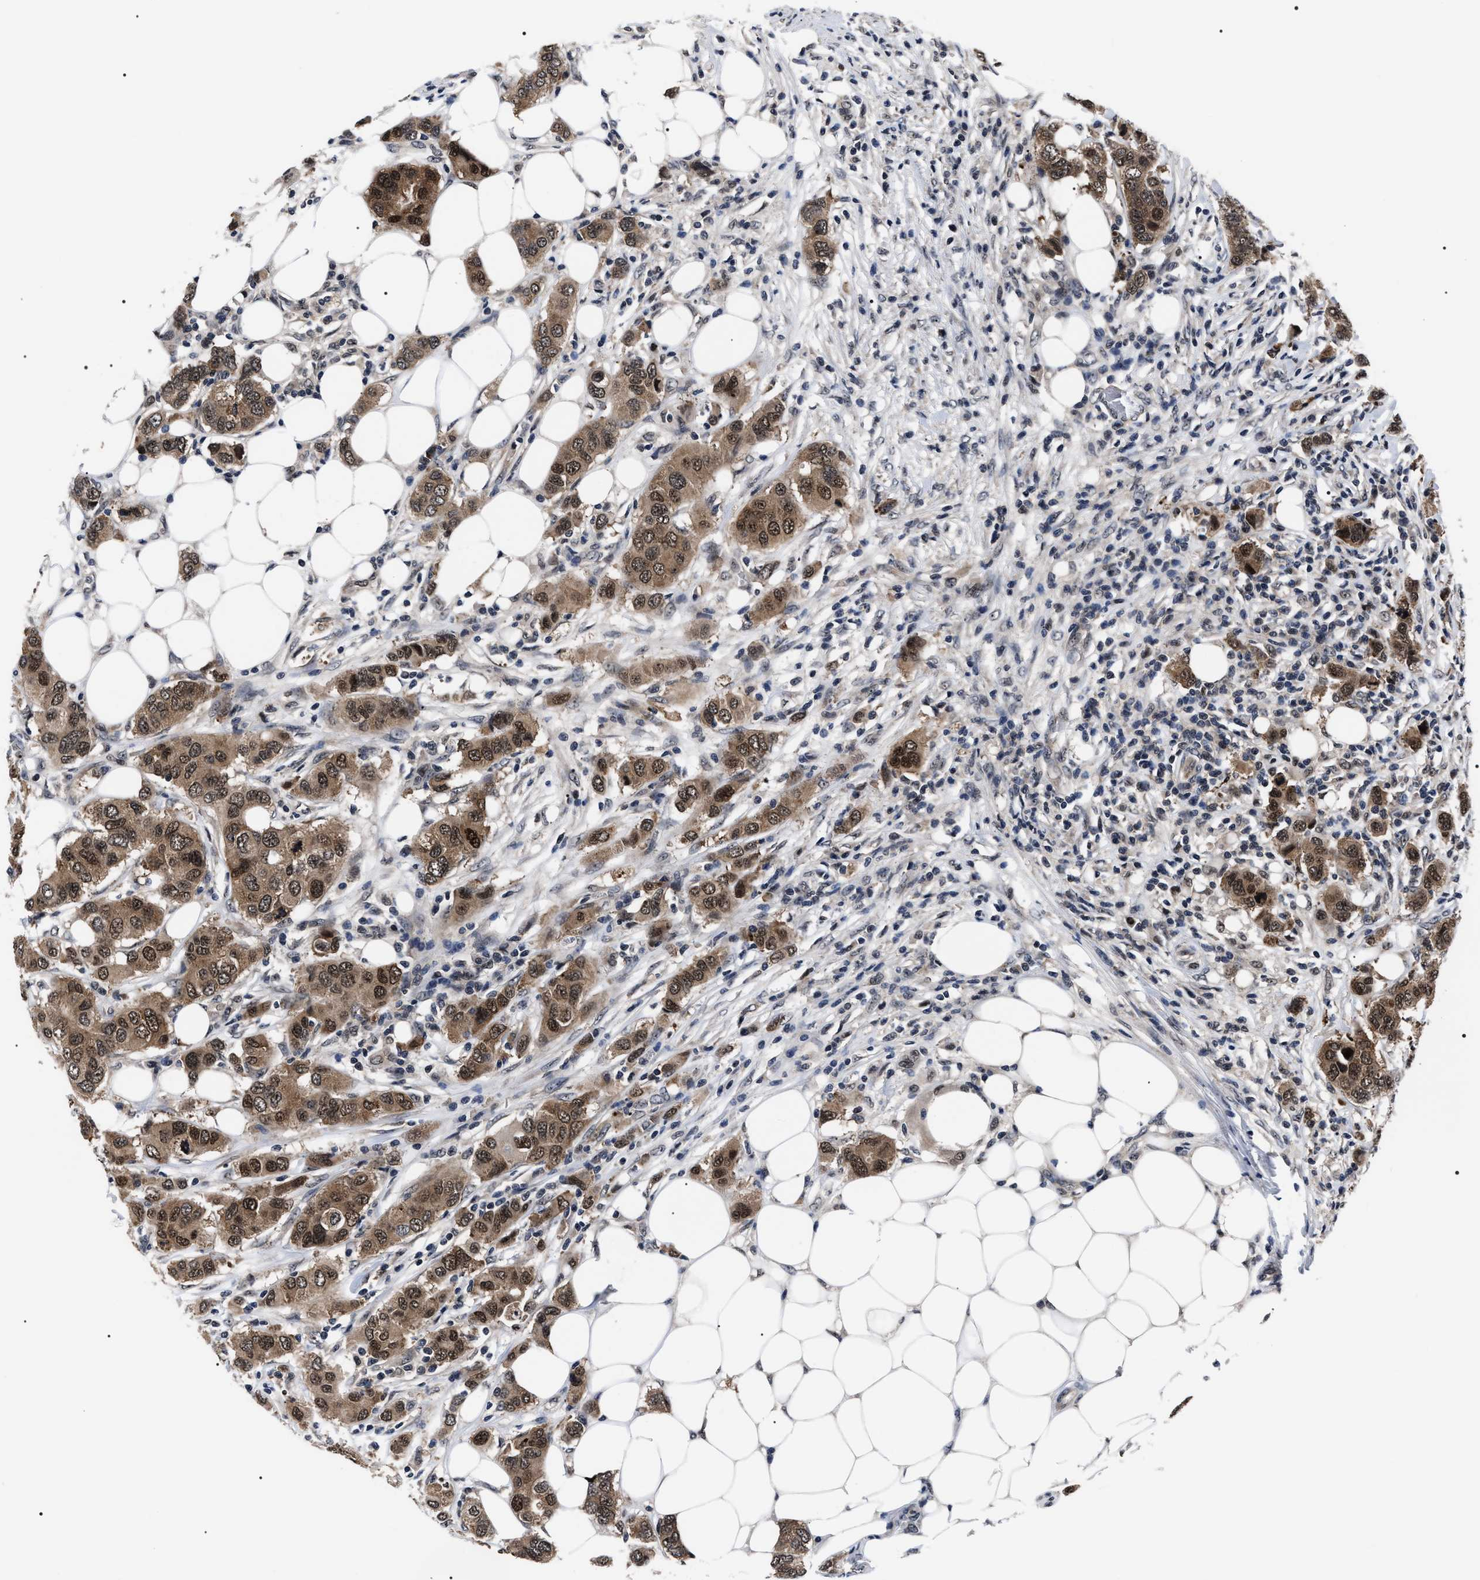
{"staining": {"intensity": "moderate", "quantity": ">75%", "location": "cytoplasmic/membranous,nuclear"}, "tissue": "breast cancer", "cell_type": "Tumor cells", "image_type": "cancer", "snomed": [{"axis": "morphology", "description": "Duct carcinoma"}, {"axis": "topography", "description": "Breast"}], "caption": "This histopathology image shows breast cancer stained with immunohistochemistry (IHC) to label a protein in brown. The cytoplasmic/membranous and nuclear of tumor cells show moderate positivity for the protein. Nuclei are counter-stained blue.", "gene": "CSNK2A1", "patient": {"sex": "female", "age": 50}}